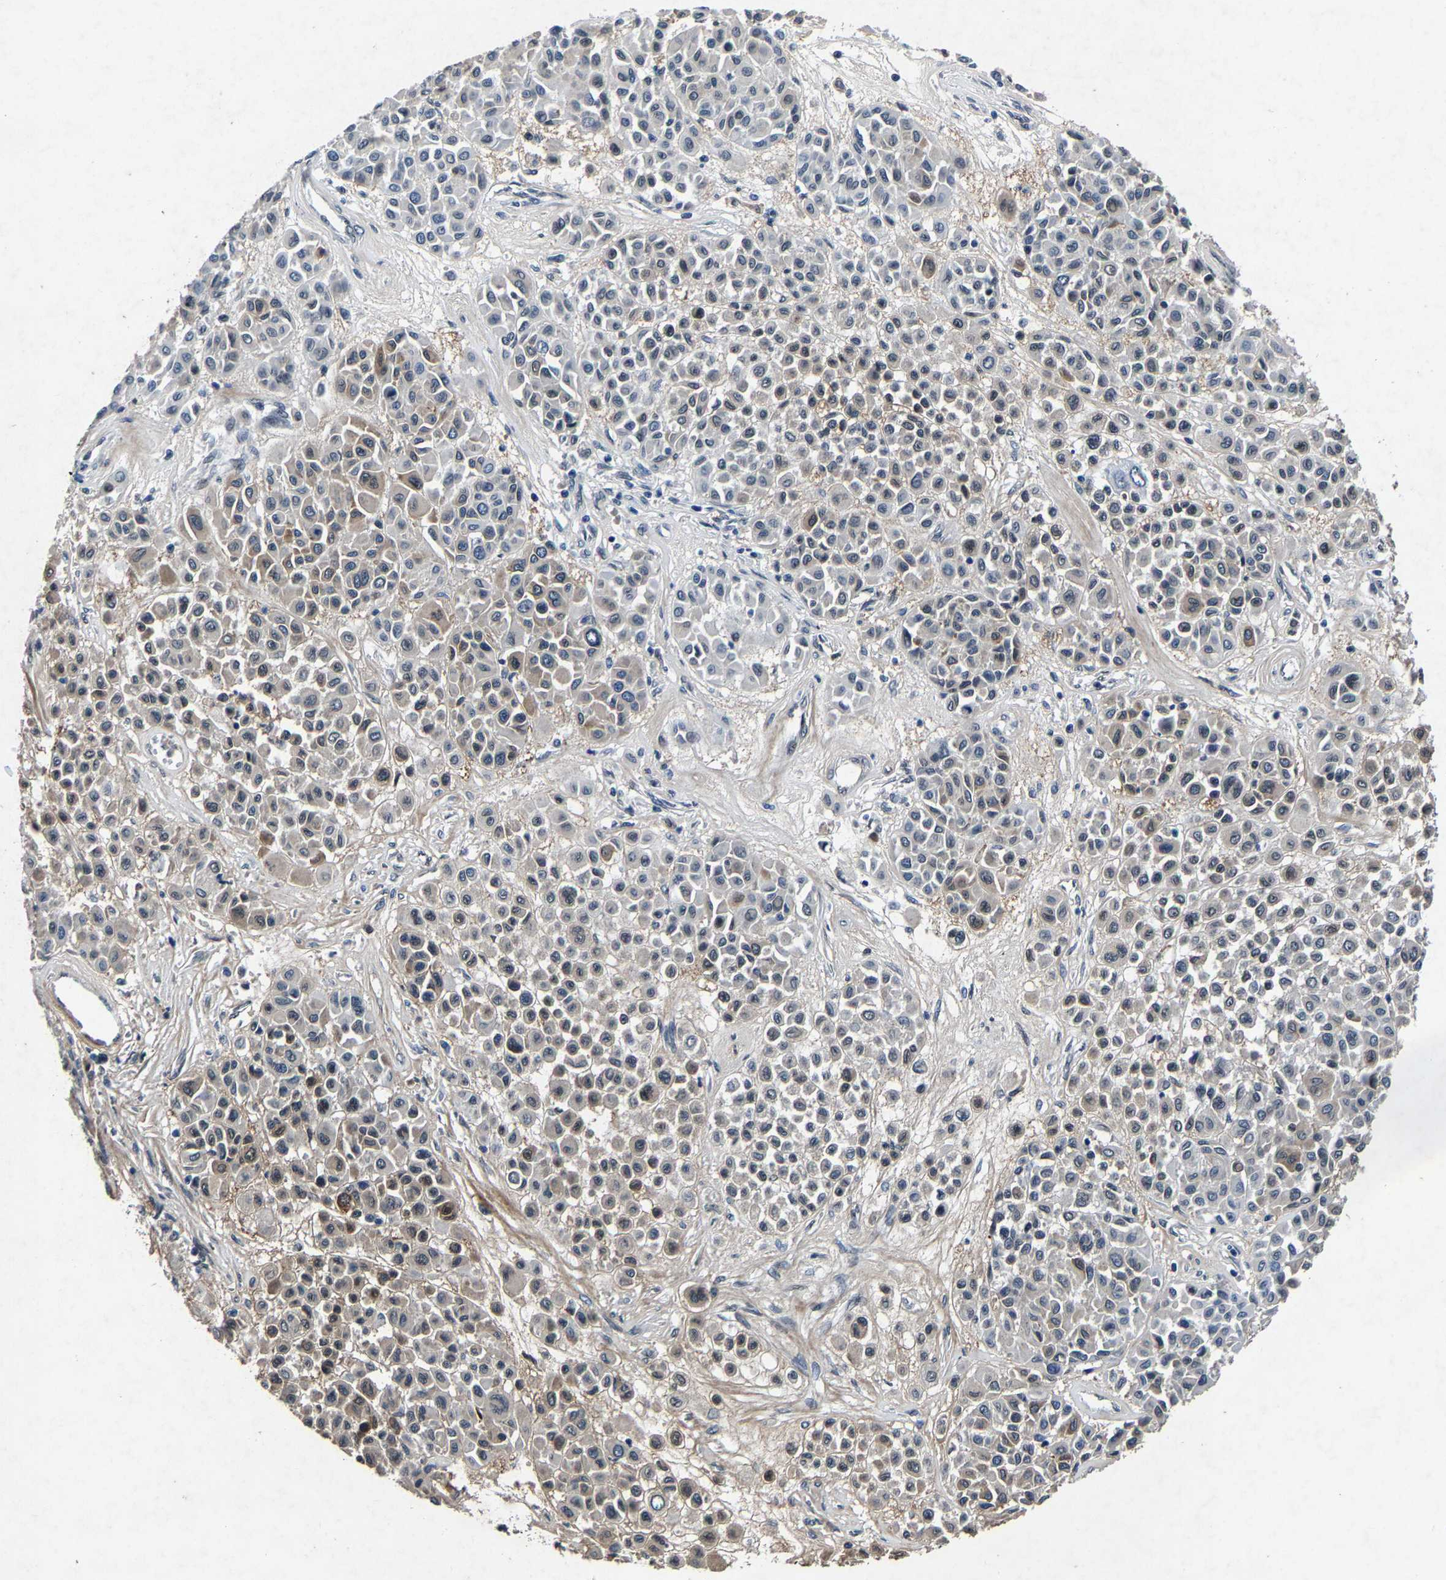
{"staining": {"intensity": "weak", "quantity": "<25%", "location": "cytoplasmic/membranous"}, "tissue": "melanoma", "cell_type": "Tumor cells", "image_type": "cancer", "snomed": [{"axis": "morphology", "description": "Malignant melanoma, Metastatic site"}, {"axis": "topography", "description": "Soft tissue"}], "caption": "This is a histopathology image of immunohistochemistry staining of malignant melanoma (metastatic site), which shows no staining in tumor cells.", "gene": "UBN2", "patient": {"sex": "male", "age": 41}}